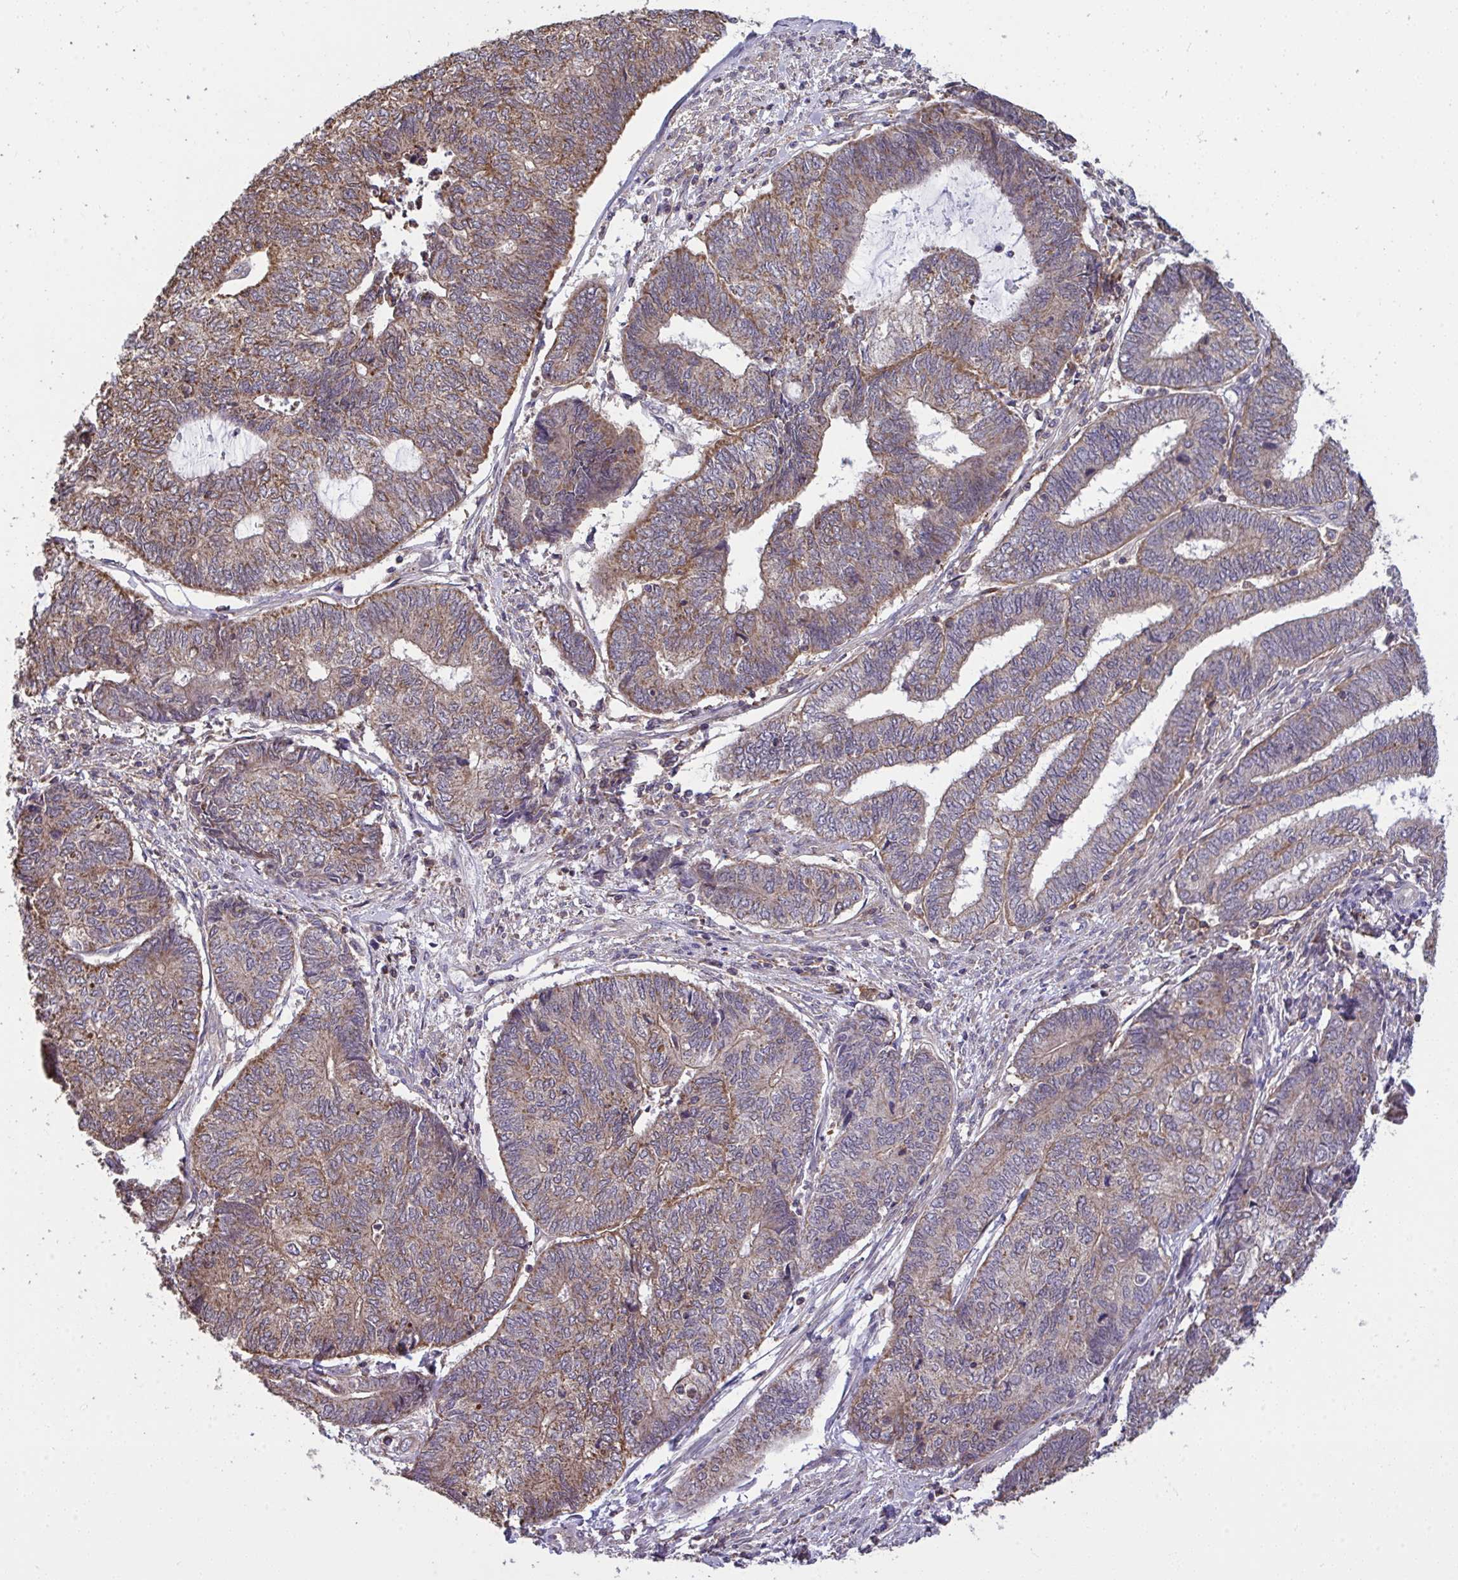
{"staining": {"intensity": "weak", "quantity": "25%-75%", "location": "cytoplasmic/membranous"}, "tissue": "endometrial cancer", "cell_type": "Tumor cells", "image_type": "cancer", "snomed": [{"axis": "morphology", "description": "Adenocarcinoma, NOS"}, {"axis": "topography", "description": "Uterus"}, {"axis": "topography", "description": "Endometrium"}], "caption": "Endometrial cancer stained with a brown dye exhibits weak cytoplasmic/membranous positive staining in approximately 25%-75% of tumor cells.", "gene": "PPM1H", "patient": {"sex": "female", "age": 70}}